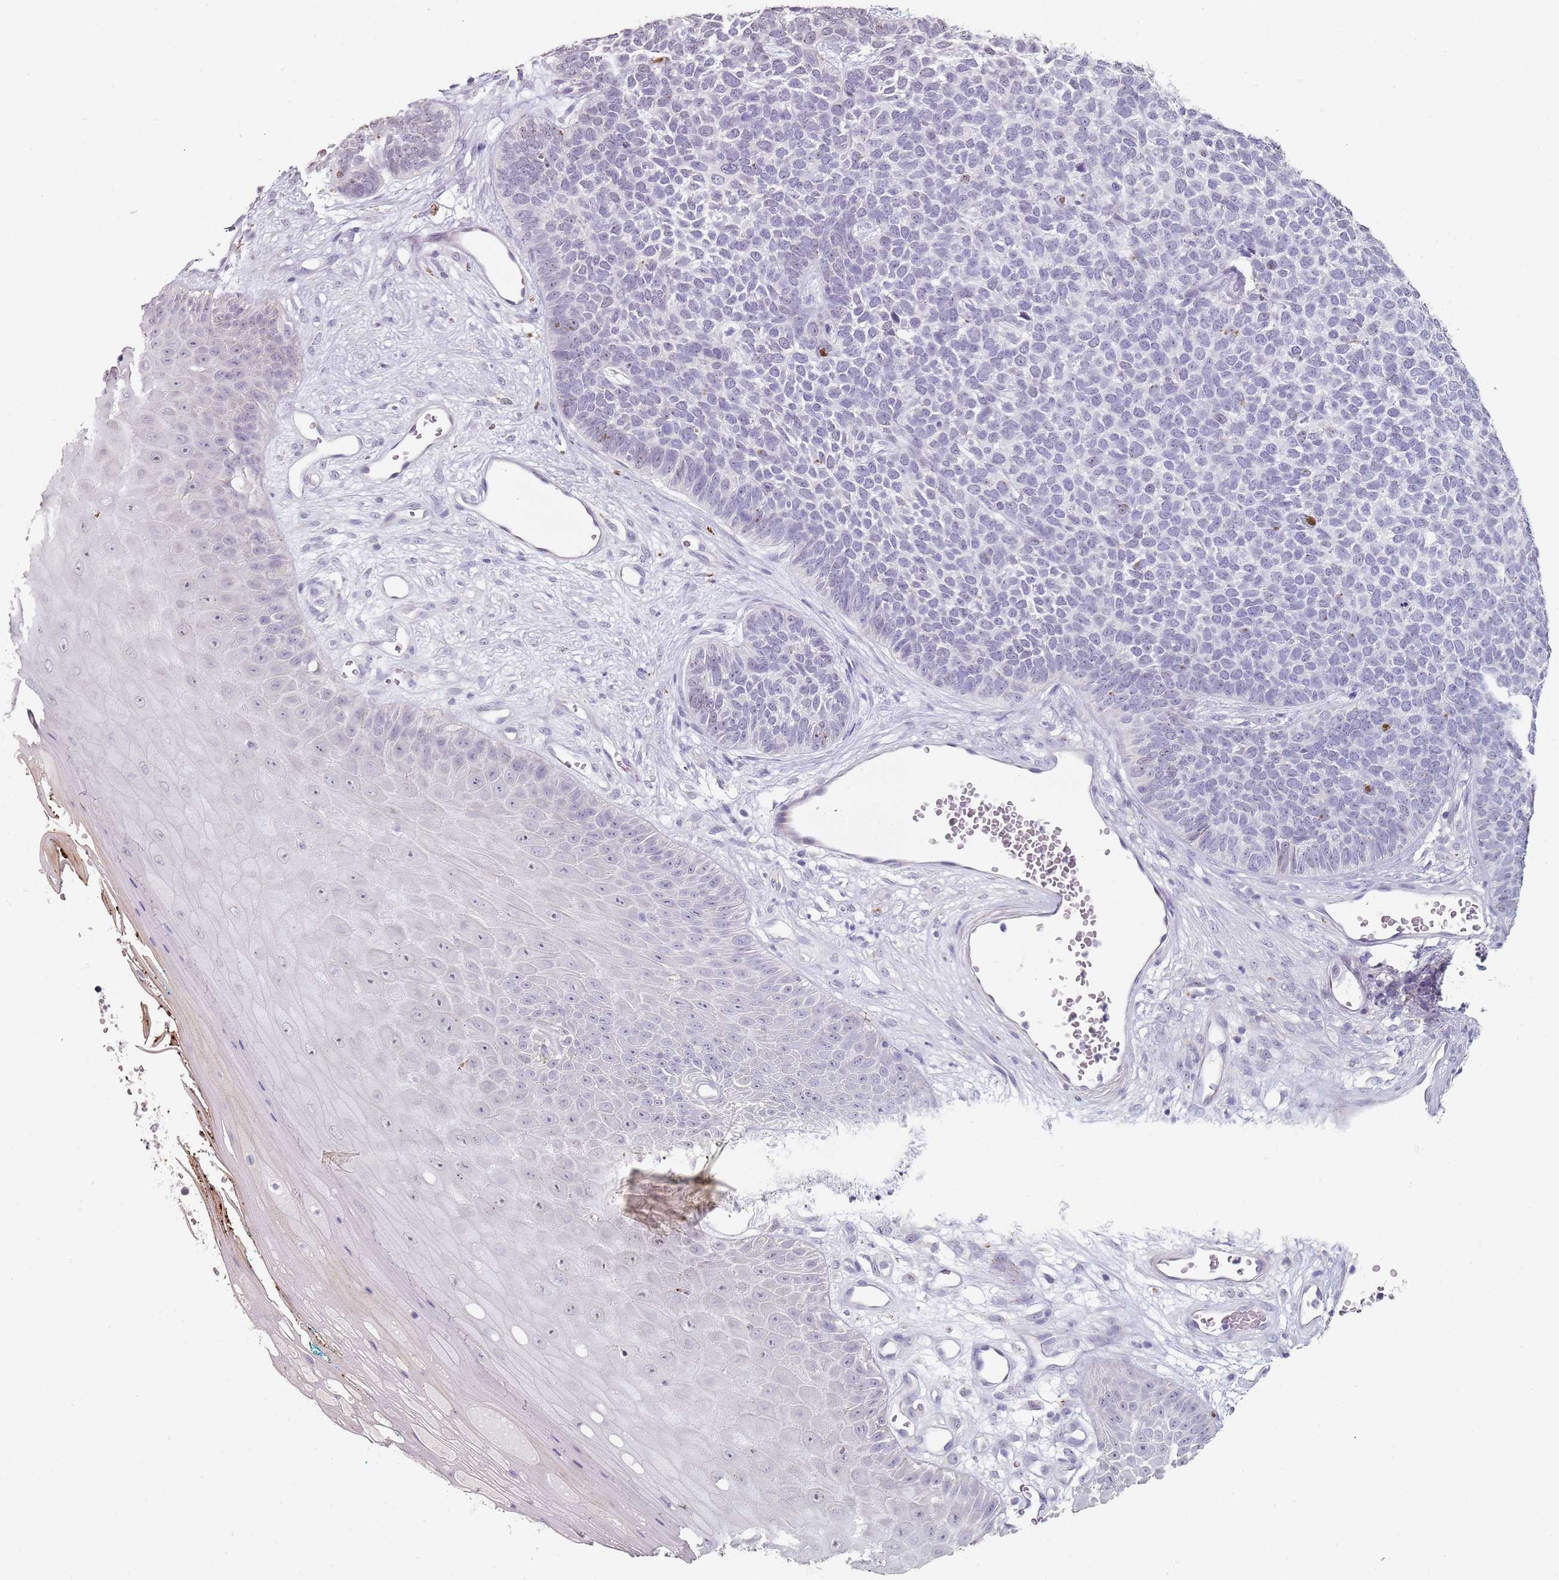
{"staining": {"intensity": "negative", "quantity": "none", "location": "none"}, "tissue": "skin cancer", "cell_type": "Tumor cells", "image_type": "cancer", "snomed": [{"axis": "morphology", "description": "Basal cell carcinoma"}, {"axis": "topography", "description": "Skin"}], "caption": "High power microscopy photomicrograph of an immunohistochemistry photomicrograph of skin cancer, revealing no significant expression in tumor cells.", "gene": "DNAH11", "patient": {"sex": "female", "age": 84}}